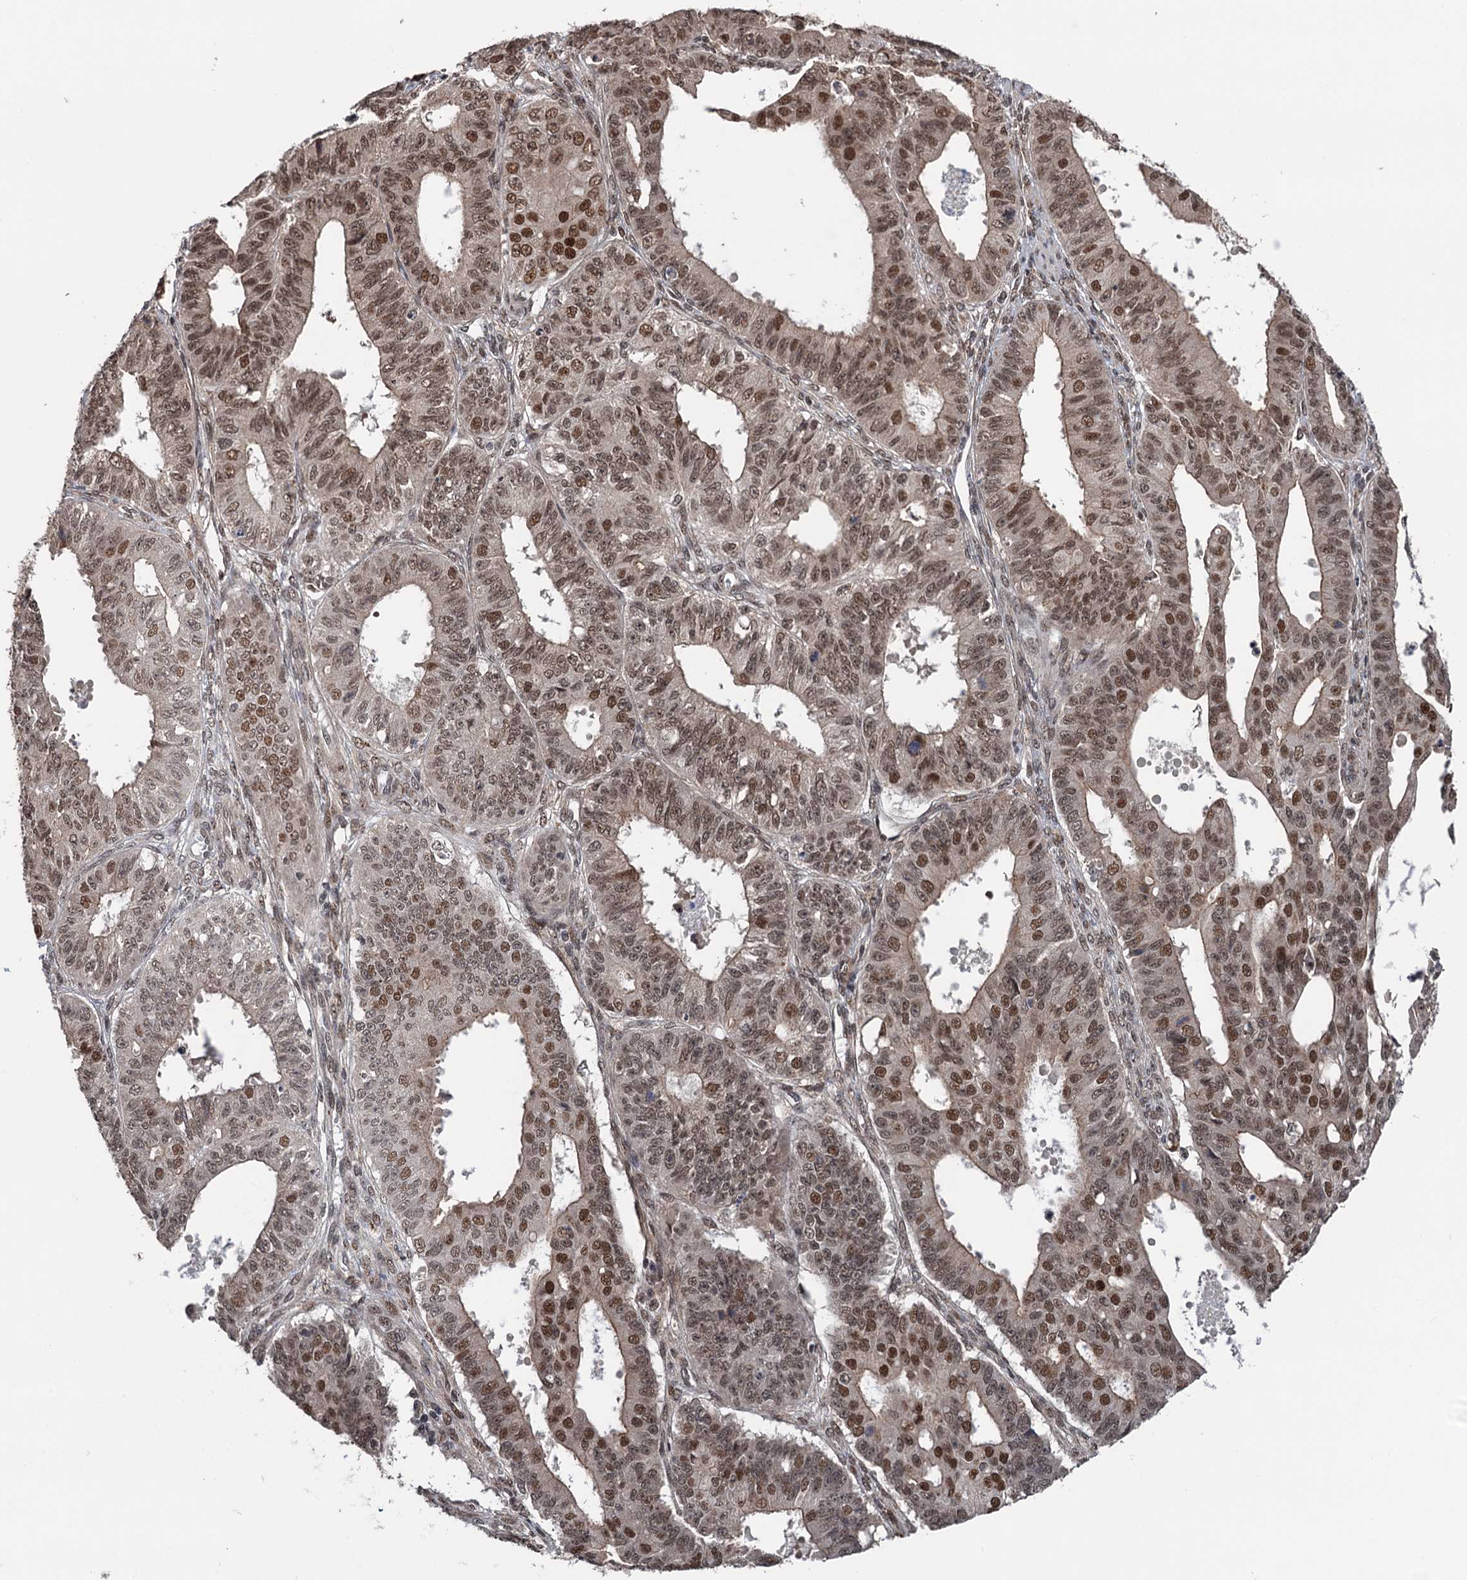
{"staining": {"intensity": "moderate", "quantity": ">75%", "location": "cytoplasmic/membranous,nuclear"}, "tissue": "ovarian cancer", "cell_type": "Tumor cells", "image_type": "cancer", "snomed": [{"axis": "morphology", "description": "Carcinoma, endometroid"}, {"axis": "topography", "description": "Appendix"}, {"axis": "topography", "description": "Ovary"}], "caption": "Protein staining reveals moderate cytoplasmic/membranous and nuclear staining in about >75% of tumor cells in ovarian endometroid carcinoma. (brown staining indicates protein expression, while blue staining denotes nuclei).", "gene": "RASSF4", "patient": {"sex": "female", "age": 42}}